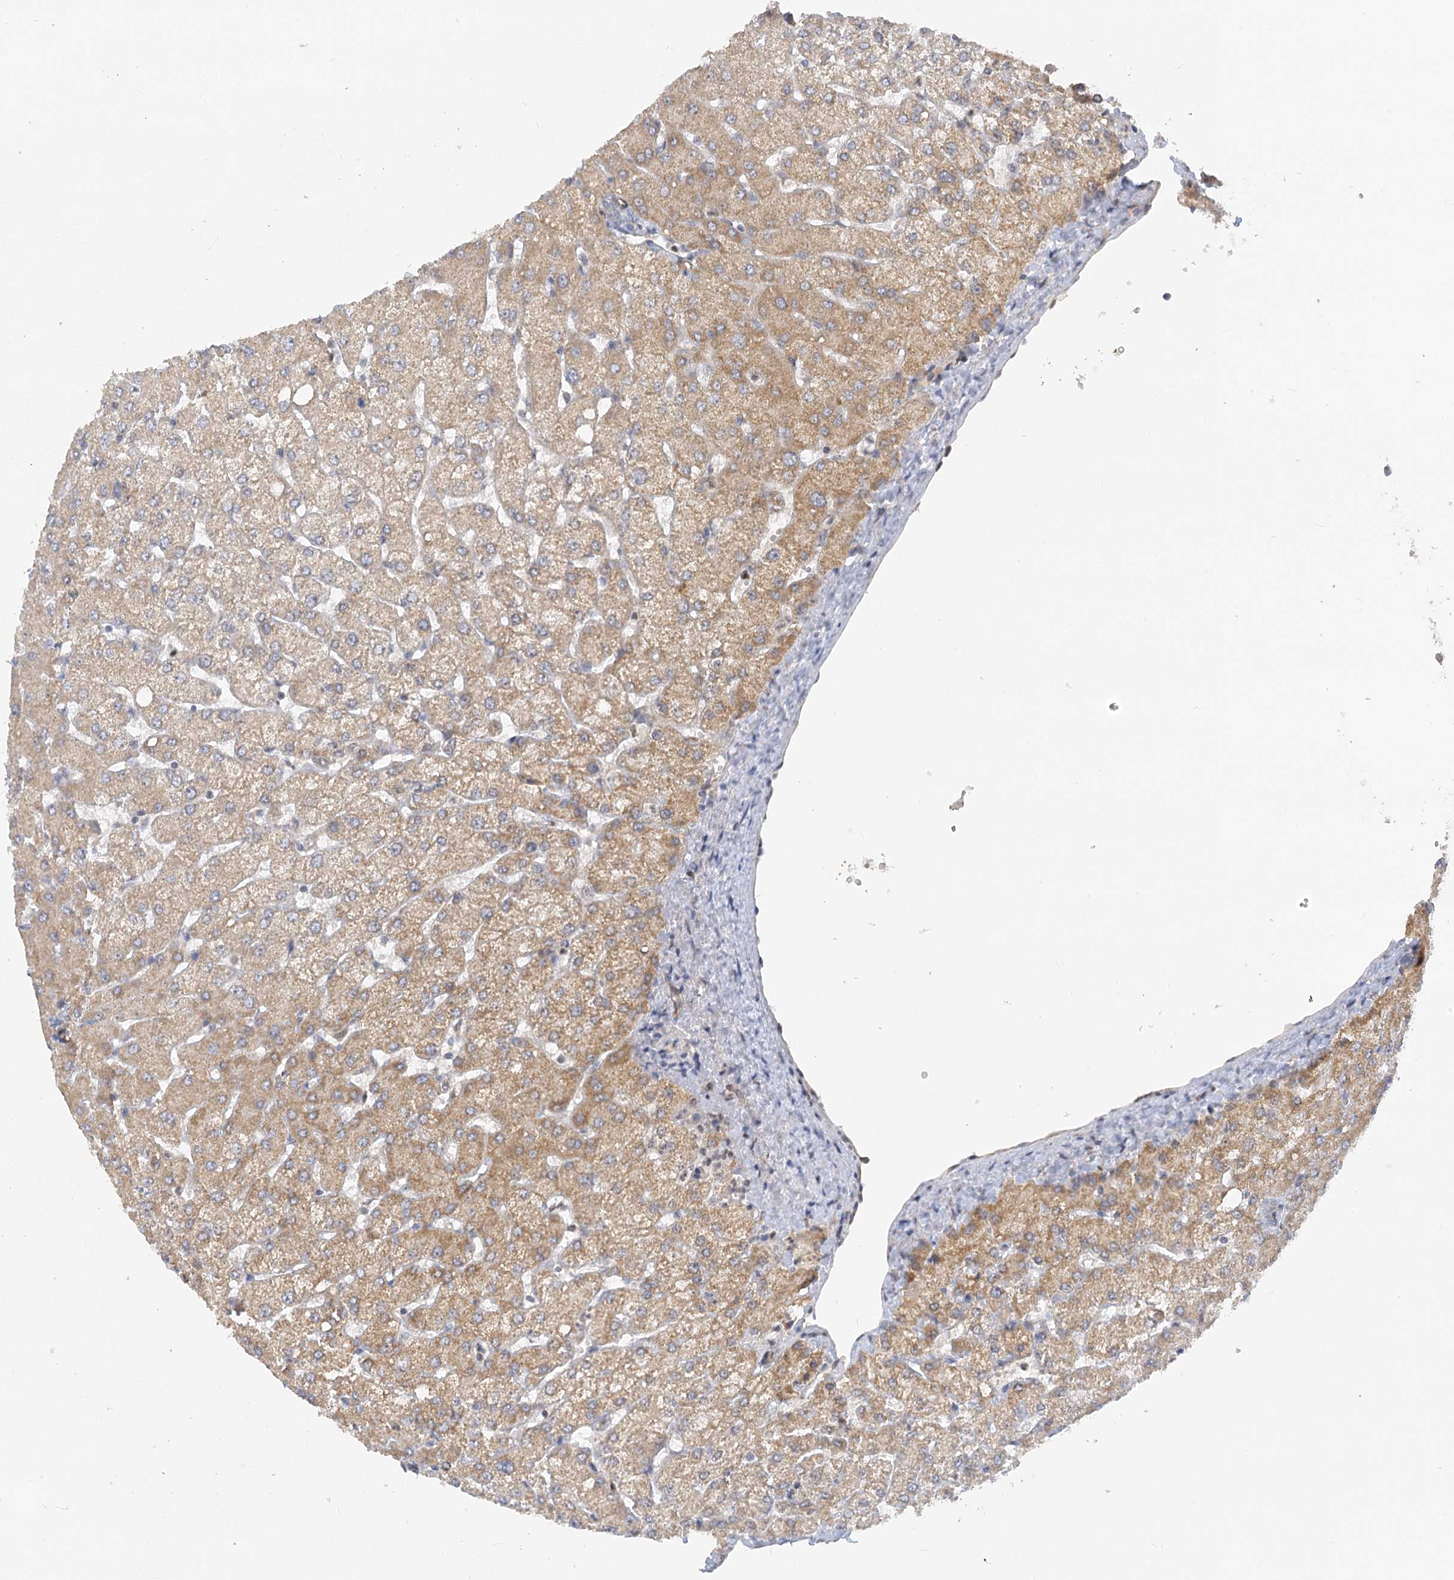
{"staining": {"intensity": "negative", "quantity": "none", "location": "none"}, "tissue": "liver", "cell_type": "Cholangiocytes", "image_type": "normal", "snomed": [{"axis": "morphology", "description": "Normal tissue, NOS"}, {"axis": "topography", "description": "Liver"}], "caption": "DAB (3,3'-diaminobenzidine) immunohistochemical staining of normal human liver displays no significant positivity in cholangiocytes.", "gene": "NELL2", "patient": {"sex": "female", "age": 54}}